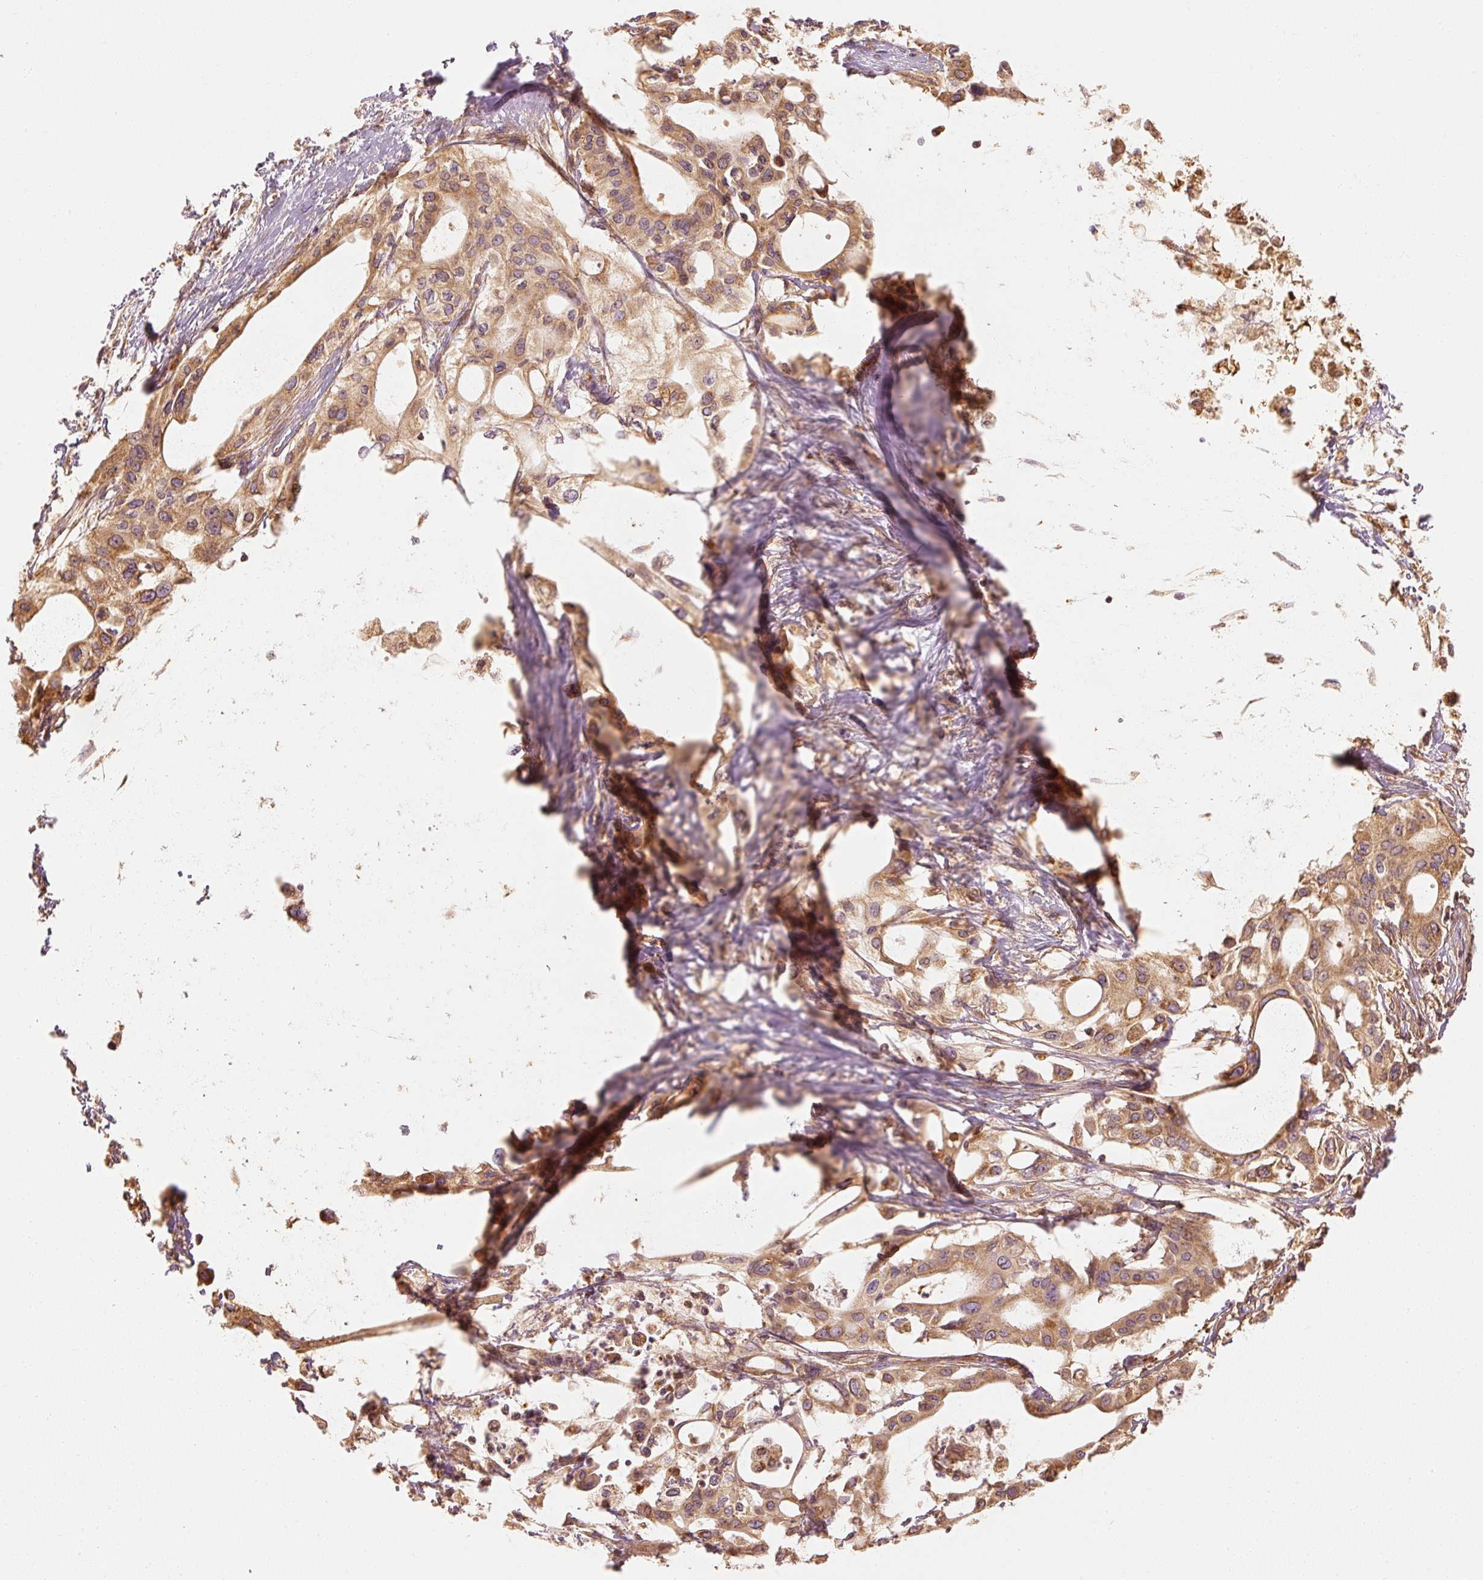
{"staining": {"intensity": "moderate", "quantity": ">75%", "location": "cytoplasmic/membranous"}, "tissue": "pancreatic cancer", "cell_type": "Tumor cells", "image_type": "cancer", "snomed": [{"axis": "morphology", "description": "Adenocarcinoma, NOS"}, {"axis": "topography", "description": "Pancreas"}], "caption": "Tumor cells show medium levels of moderate cytoplasmic/membranous staining in approximately >75% of cells in human pancreatic adenocarcinoma. The staining is performed using DAB (3,3'-diaminobenzidine) brown chromogen to label protein expression. The nuclei are counter-stained blue using hematoxylin.", "gene": "TOMM40", "patient": {"sex": "female", "age": 68}}